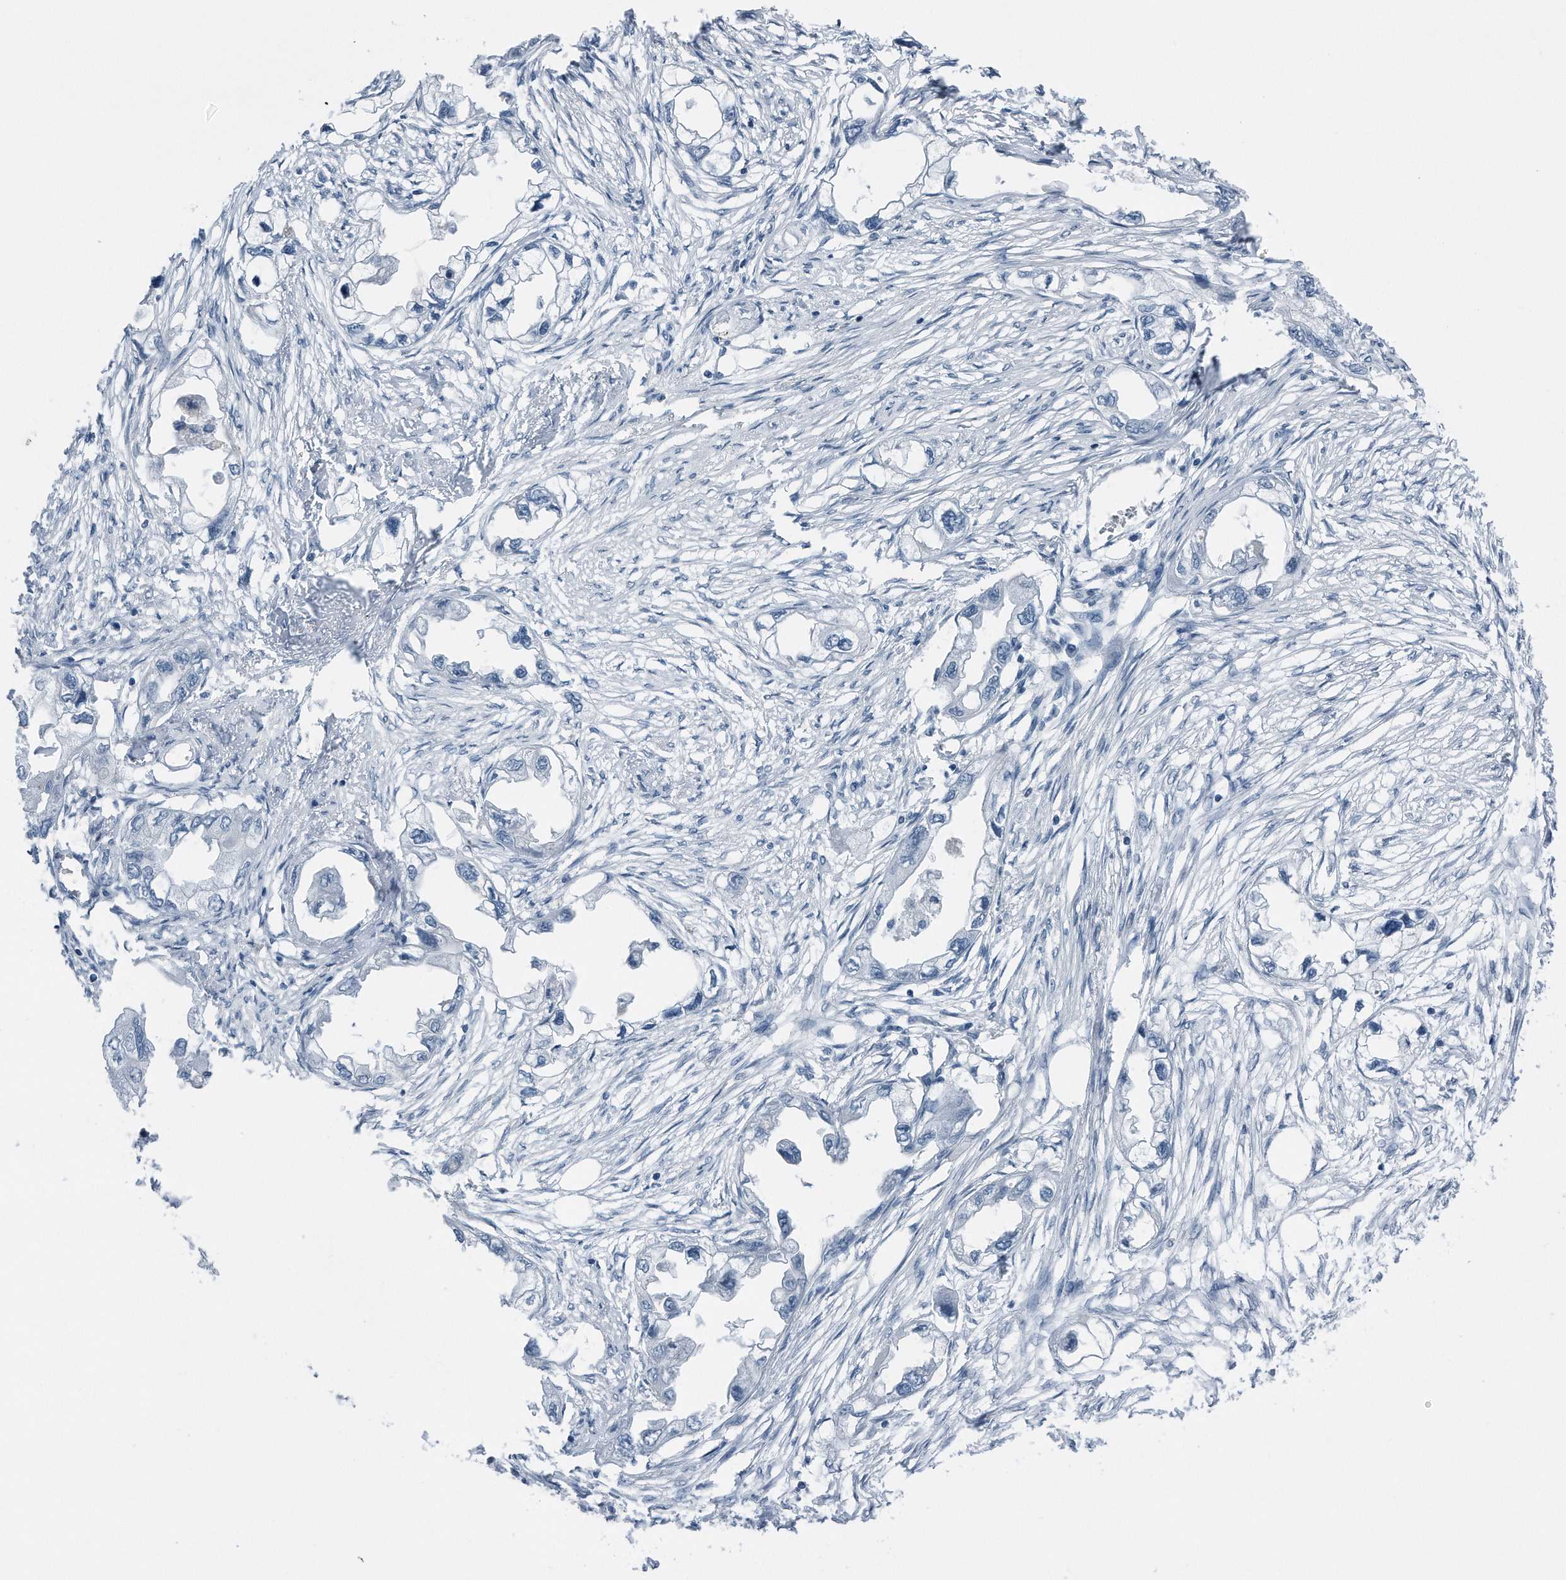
{"staining": {"intensity": "negative", "quantity": "none", "location": "none"}, "tissue": "endometrial cancer", "cell_type": "Tumor cells", "image_type": "cancer", "snomed": [{"axis": "morphology", "description": "Adenocarcinoma, NOS"}, {"axis": "morphology", "description": "Adenocarcinoma, metastatic, NOS"}, {"axis": "topography", "description": "Adipose tissue"}, {"axis": "topography", "description": "Endometrium"}], "caption": "Immunohistochemistry photomicrograph of endometrial adenocarcinoma stained for a protein (brown), which demonstrates no staining in tumor cells.", "gene": "YRDC", "patient": {"sex": "female", "age": 67}}